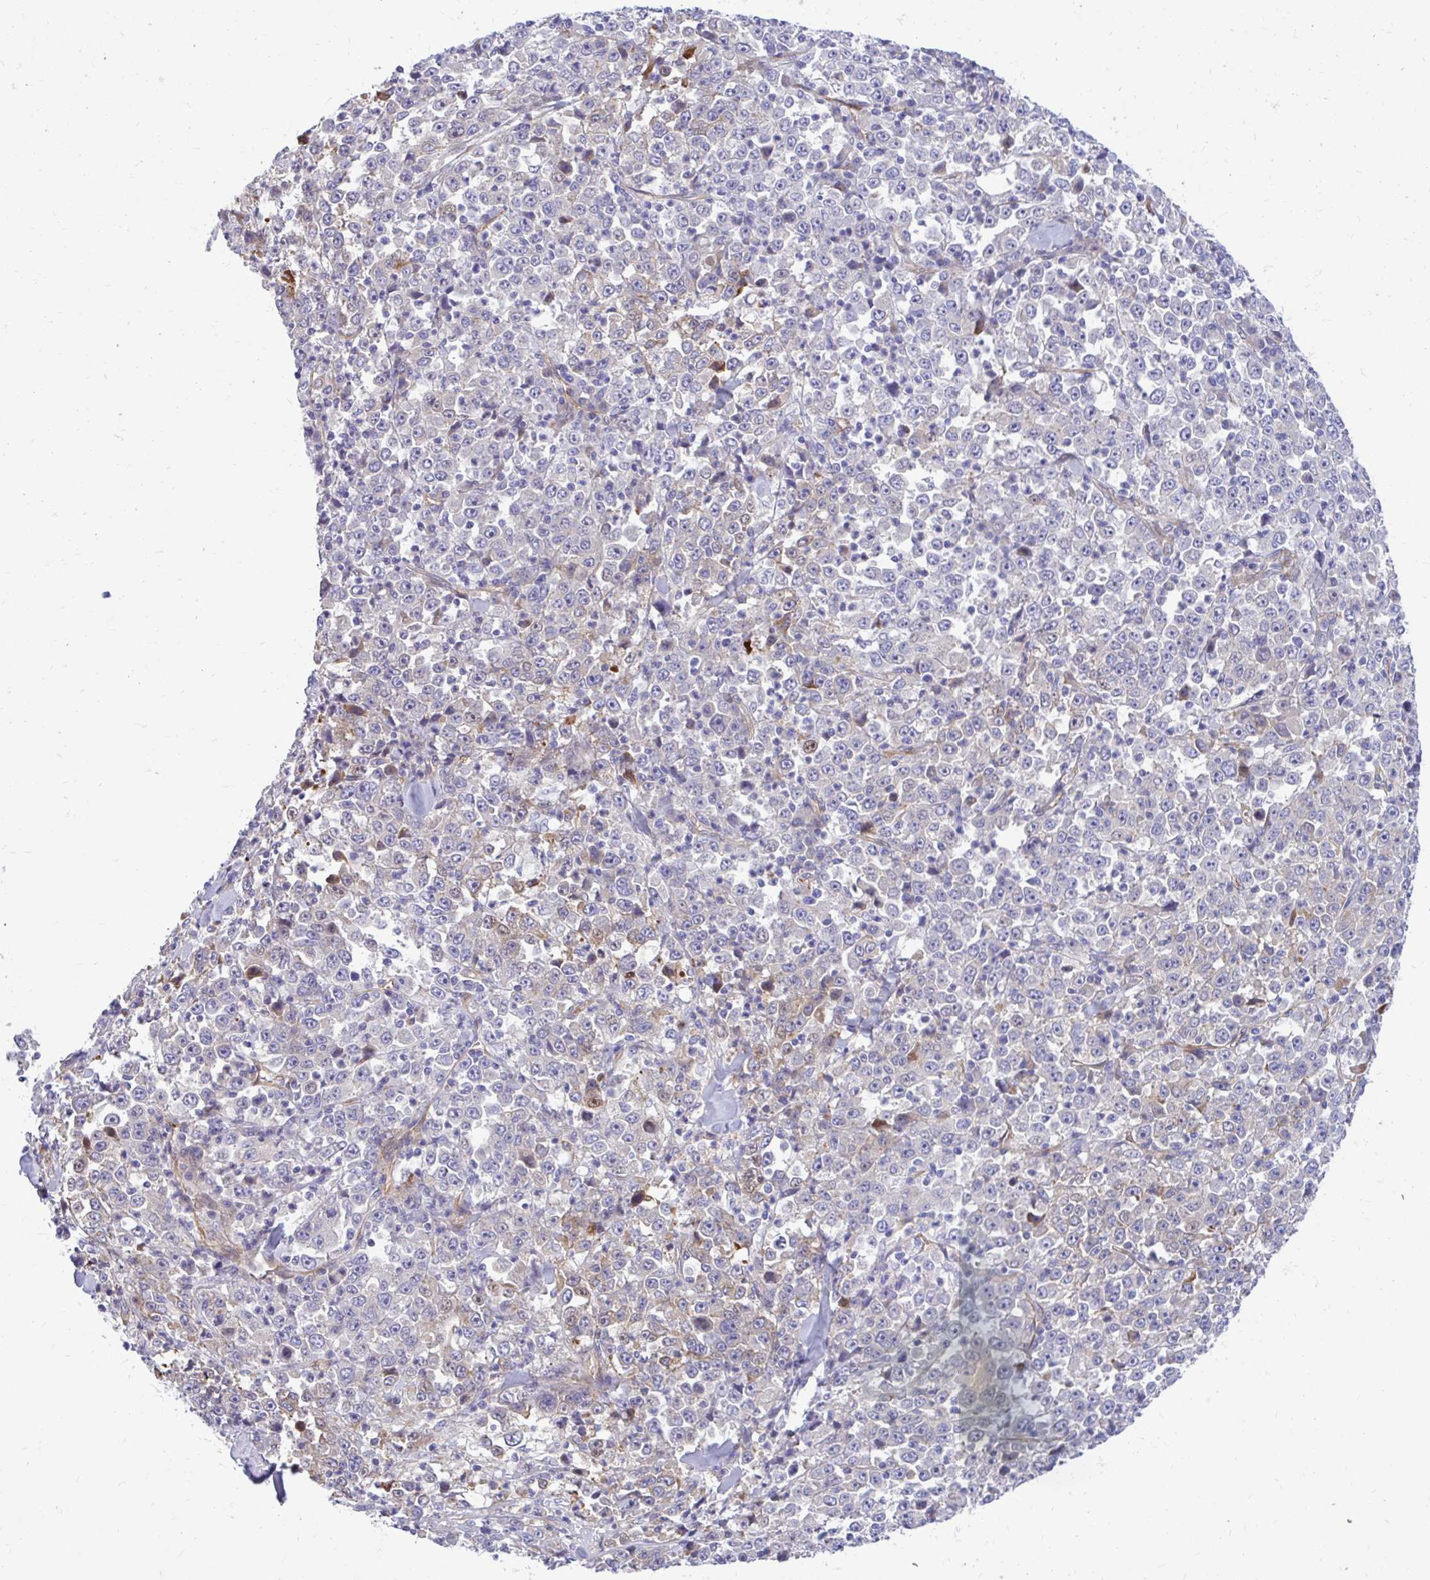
{"staining": {"intensity": "negative", "quantity": "none", "location": "none"}, "tissue": "stomach cancer", "cell_type": "Tumor cells", "image_type": "cancer", "snomed": [{"axis": "morphology", "description": "Normal tissue, NOS"}, {"axis": "morphology", "description": "Adenocarcinoma, NOS"}, {"axis": "topography", "description": "Stomach, upper"}, {"axis": "topography", "description": "Stomach"}], "caption": "IHC photomicrograph of human stomach cancer stained for a protein (brown), which demonstrates no positivity in tumor cells.", "gene": "ESPNL", "patient": {"sex": "male", "age": 59}}